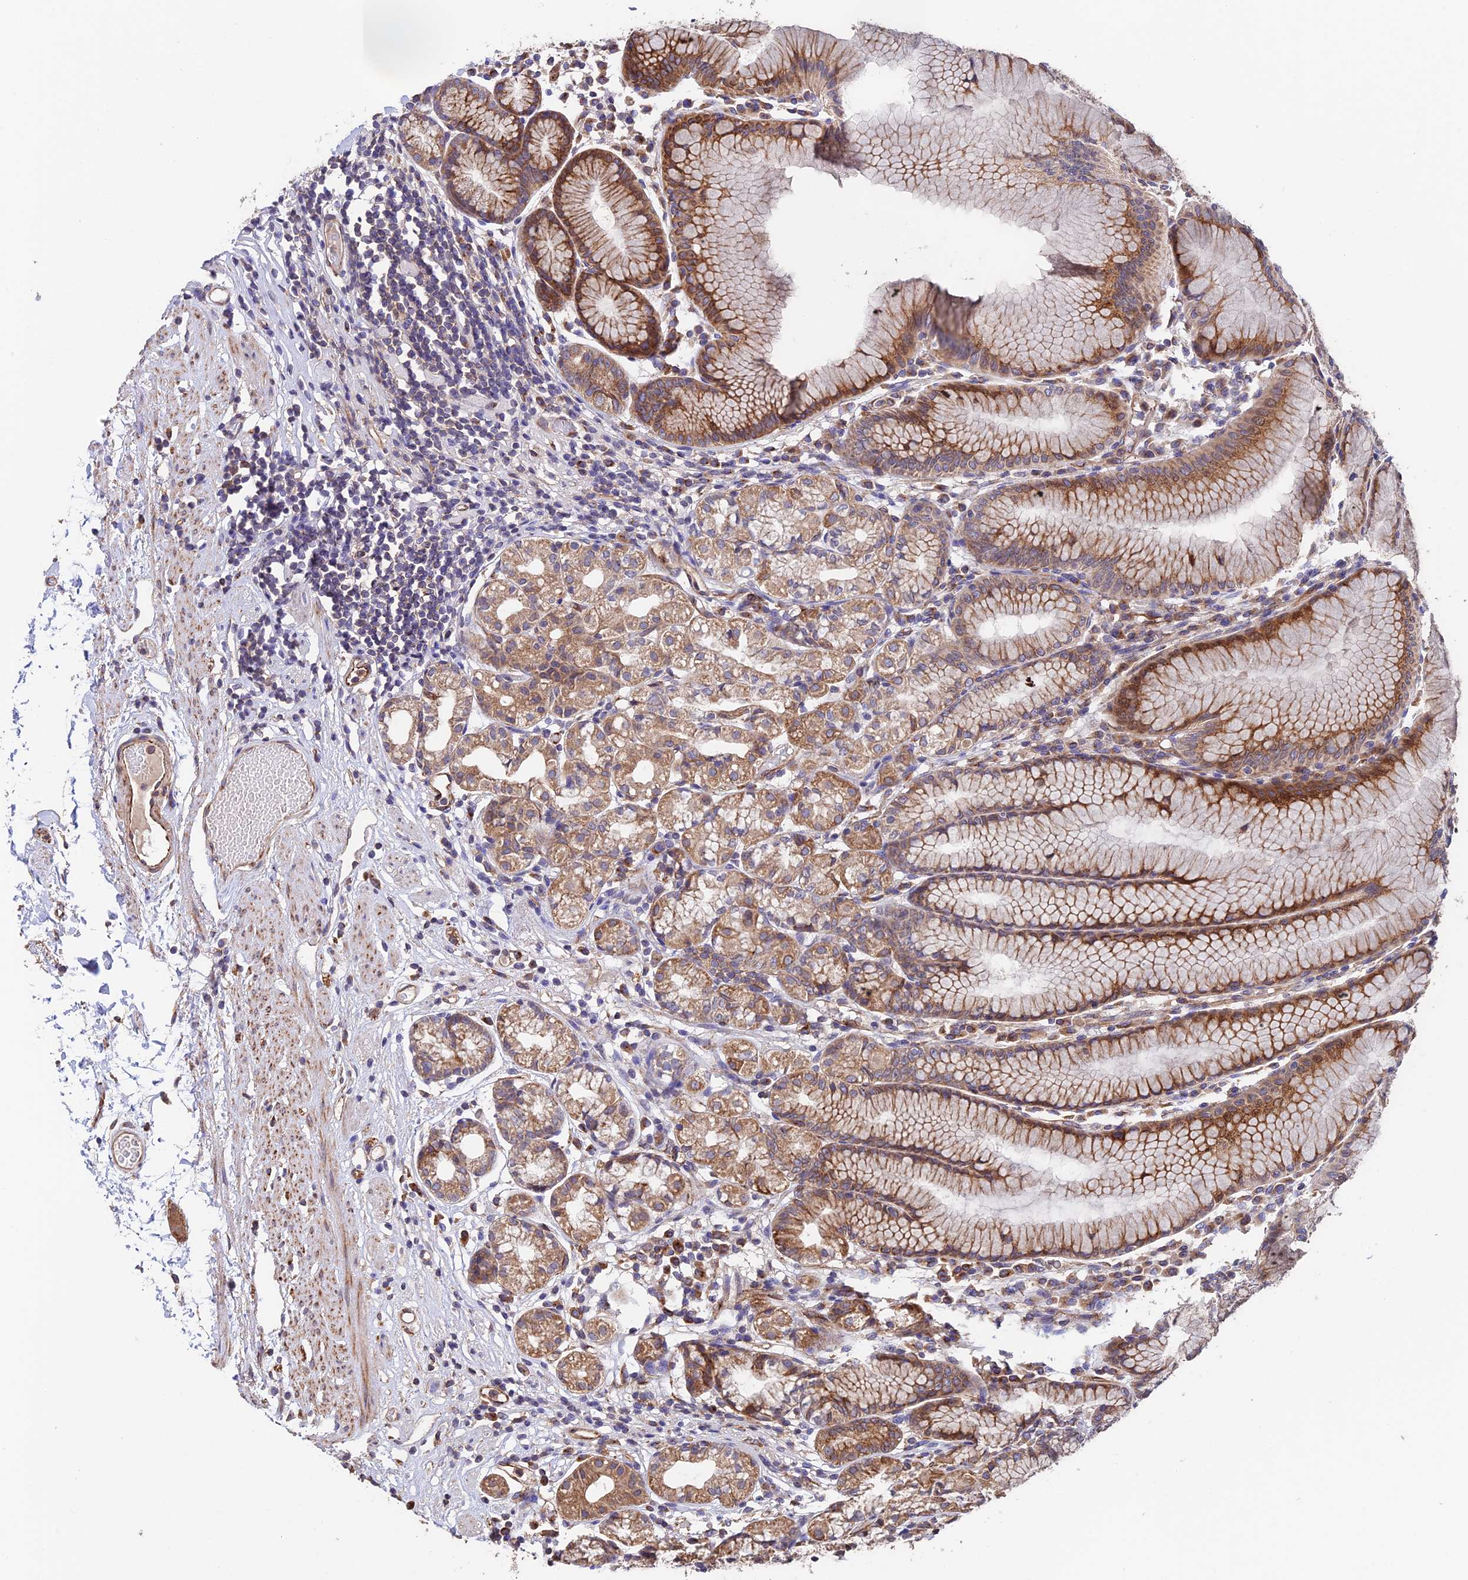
{"staining": {"intensity": "moderate", "quantity": ">75%", "location": "cytoplasmic/membranous"}, "tissue": "stomach", "cell_type": "Glandular cells", "image_type": "normal", "snomed": [{"axis": "morphology", "description": "Normal tissue, NOS"}, {"axis": "topography", "description": "Stomach"}], "caption": "A high-resolution photomicrograph shows immunohistochemistry staining of normal stomach, which shows moderate cytoplasmic/membranous positivity in about >75% of glandular cells.", "gene": "EMC3", "patient": {"sex": "female", "age": 57}}